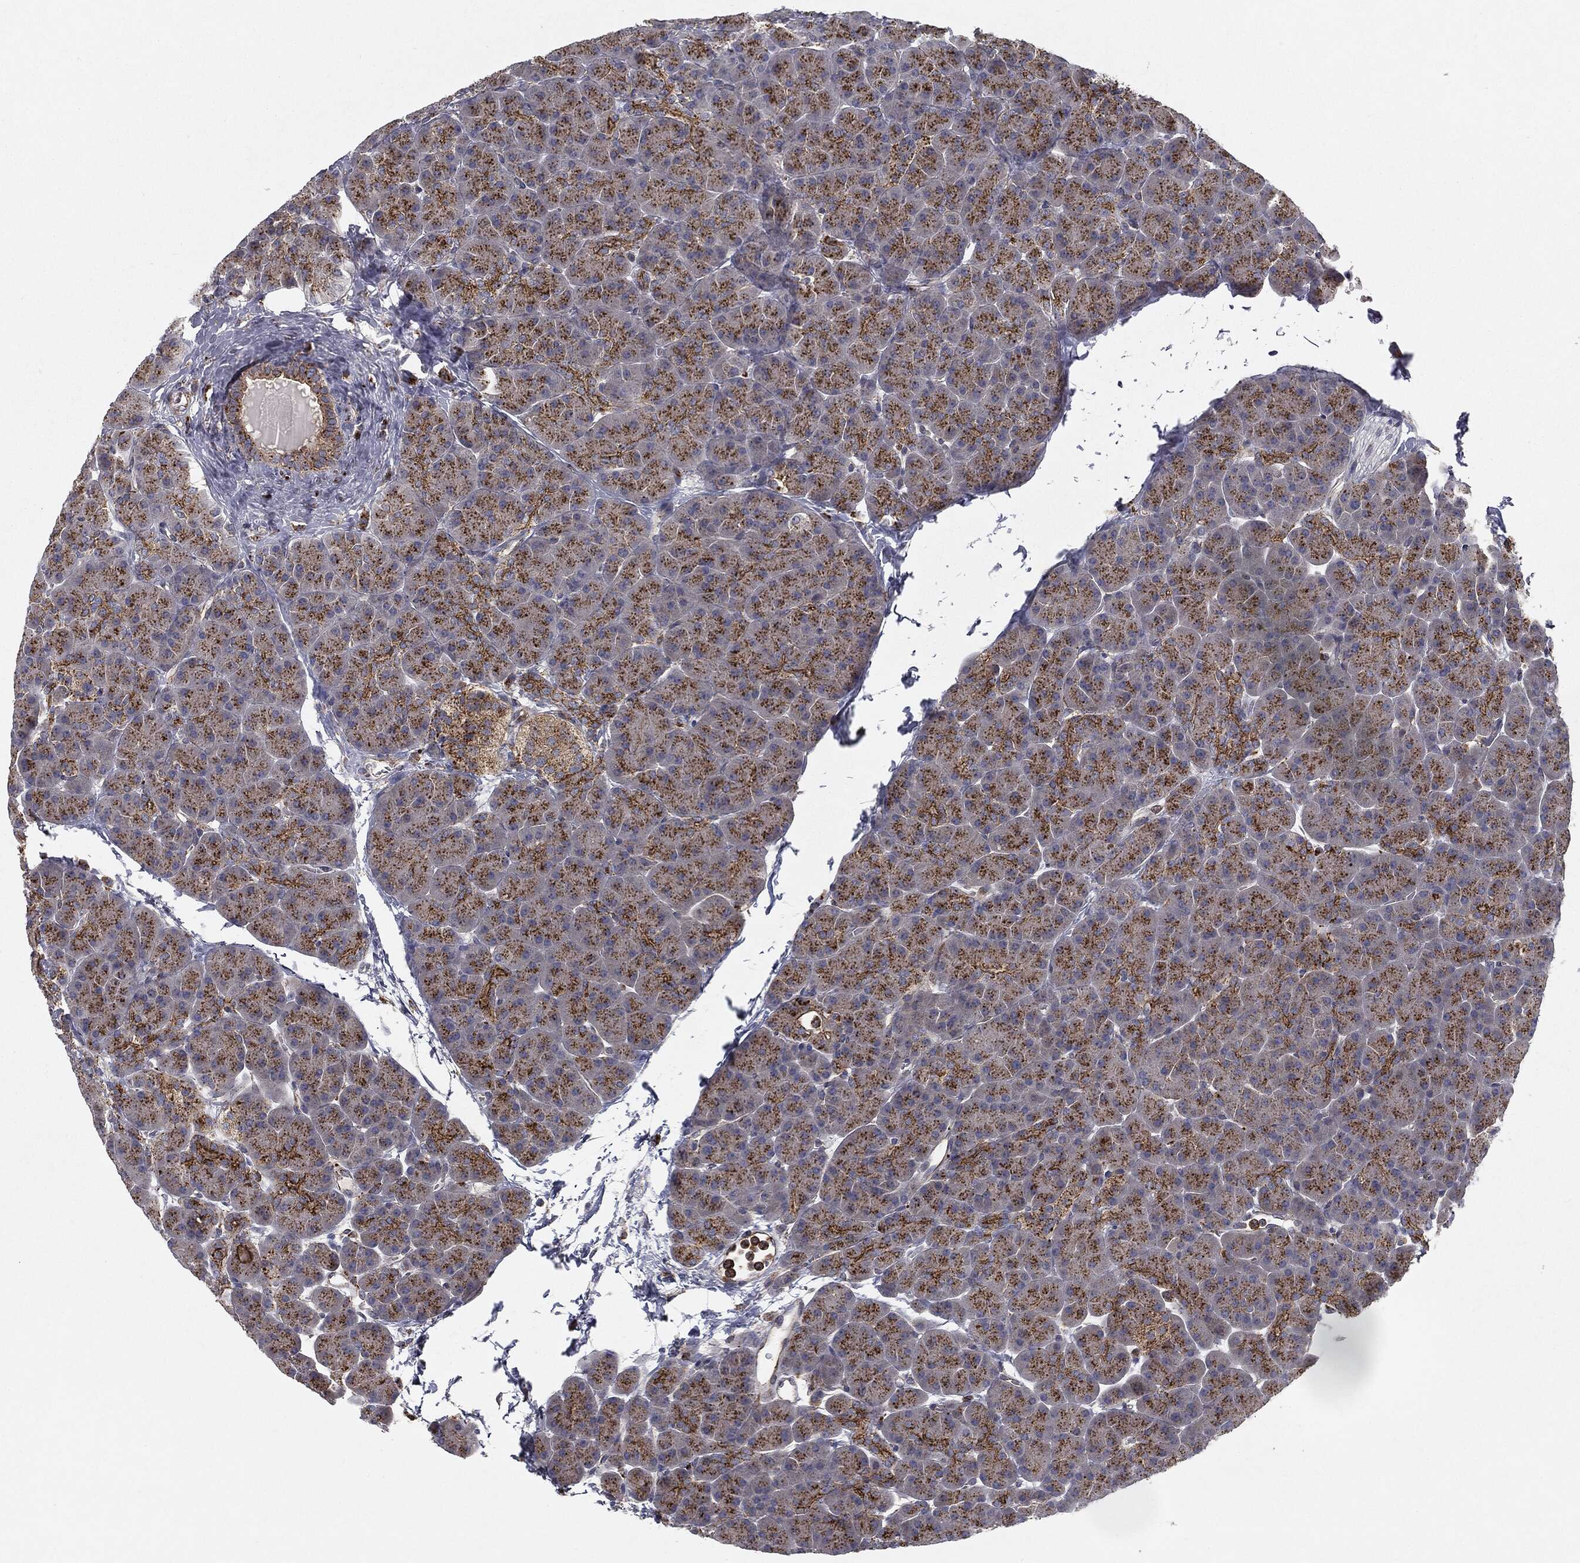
{"staining": {"intensity": "strong", "quantity": "25%-75%", "location": "cytoplasmic/membranous"}, "tissue": "pancreas", "cell_type": "Exocrine glandular cells", "image_type": "normal", "snomed": [{"axis": "morphology", "description": "Normal tissue, NOS"}, {"axis": "topography", "description": "Pancreas"}], "caption": "Pancreas stained for a protein (brown) reveals strong cytoplasmic/membranous positive positivity in approximately 25%-75% of exocrine glandular cells.", "gene": "CTSA", "patient": {"sex": "female", "age": 44}}